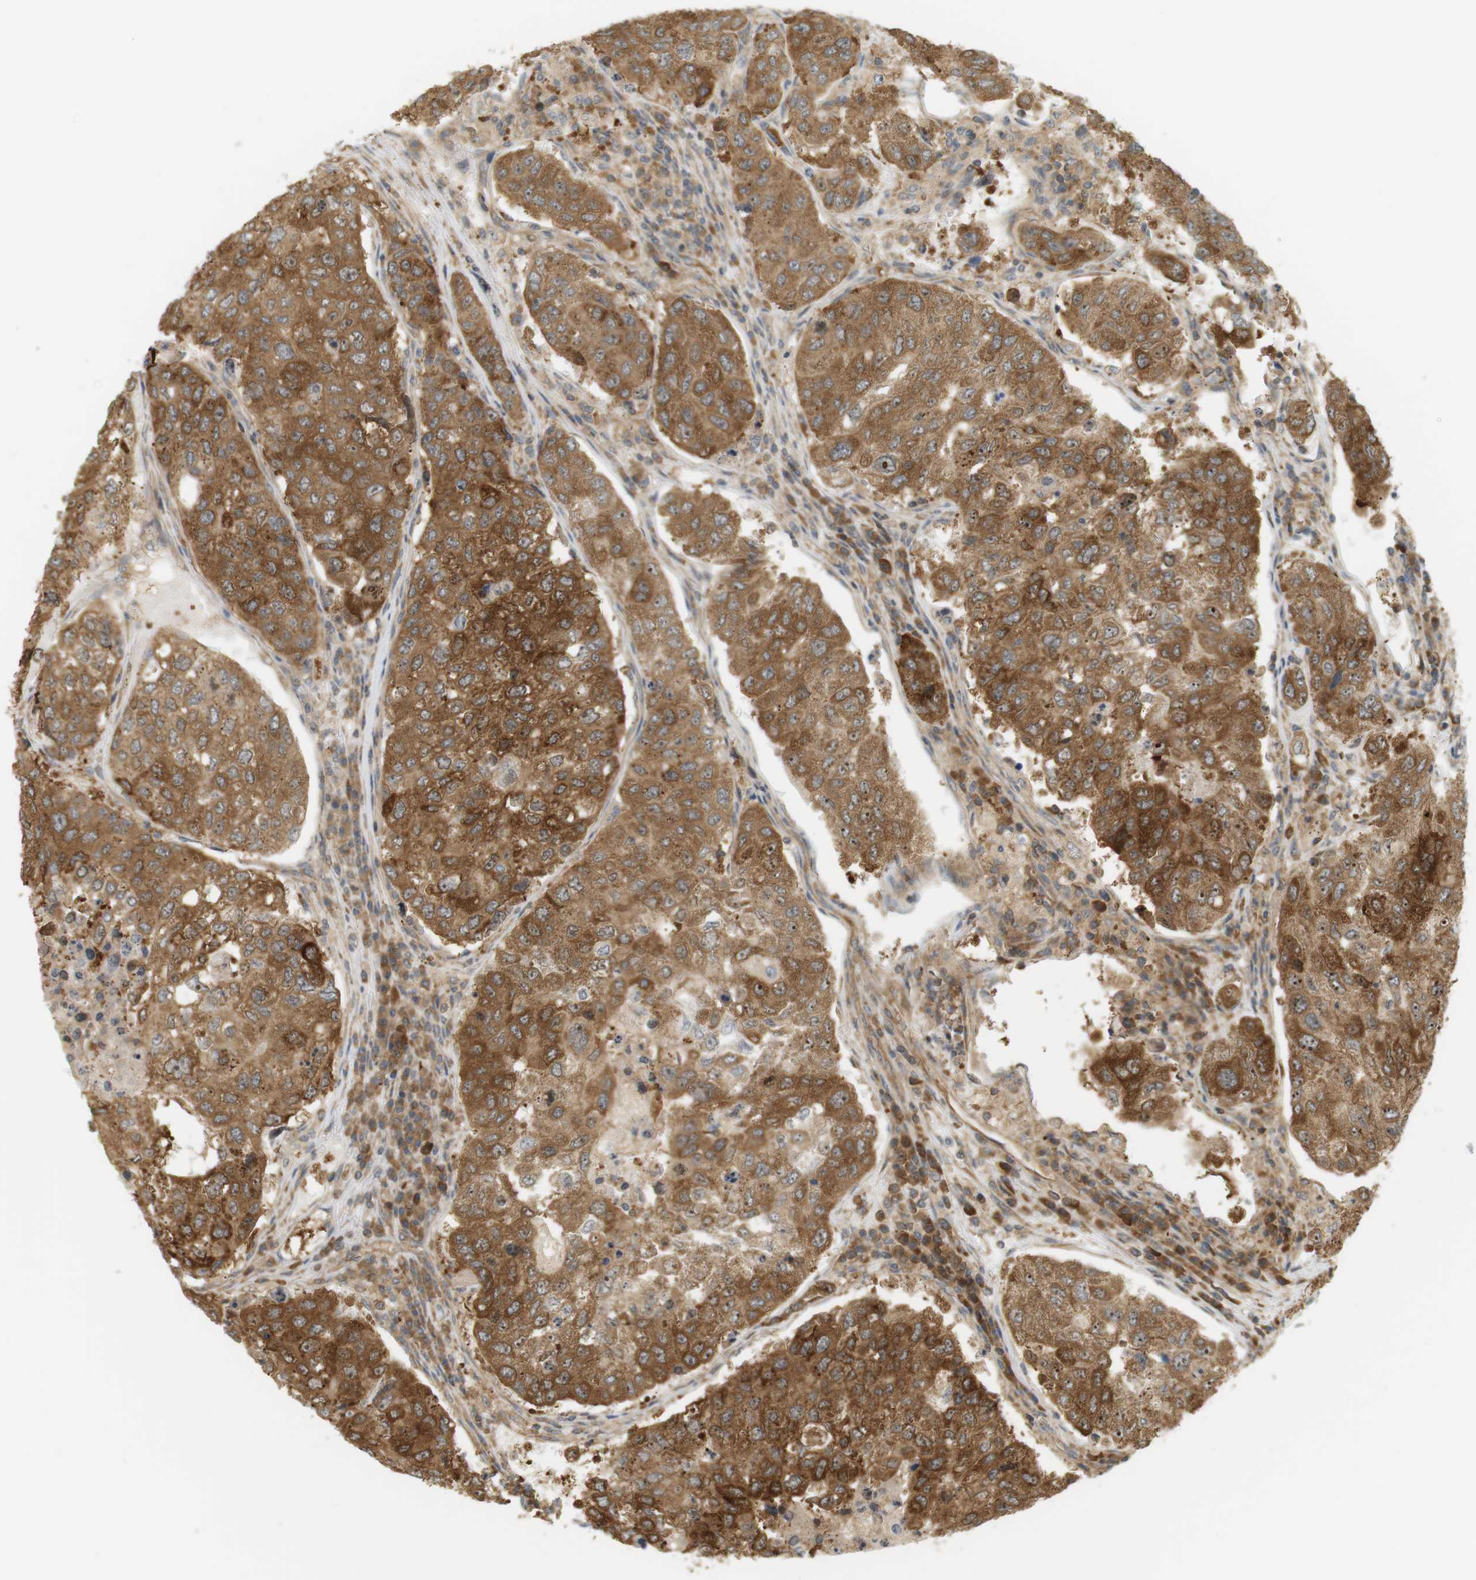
{"staining": {"intensity": "moderate", "quantity": ">75%", "location": "cytoplasmic/membranous,nuclear"}, "tissue": "urothelial cancer", "cell_type": "Tumor cells", "image_type": "cancer", "snomed": [{"axis": "morphology", "description": "Urothelial carcinoma, High grade"}, {"axis": "topography", "description": "Lymph node"}, {"axis": "topography", "description": "Urinary bladder"}], "caption": "High-grade urothelial carcinoma stained with a brown dye shows moderate cytoplasmic/membranous and nuclear positive positivity in approximately >75% of tumor cells.", "gene": "PA2G4", "patient": {"sex": "male", "age": 51}}